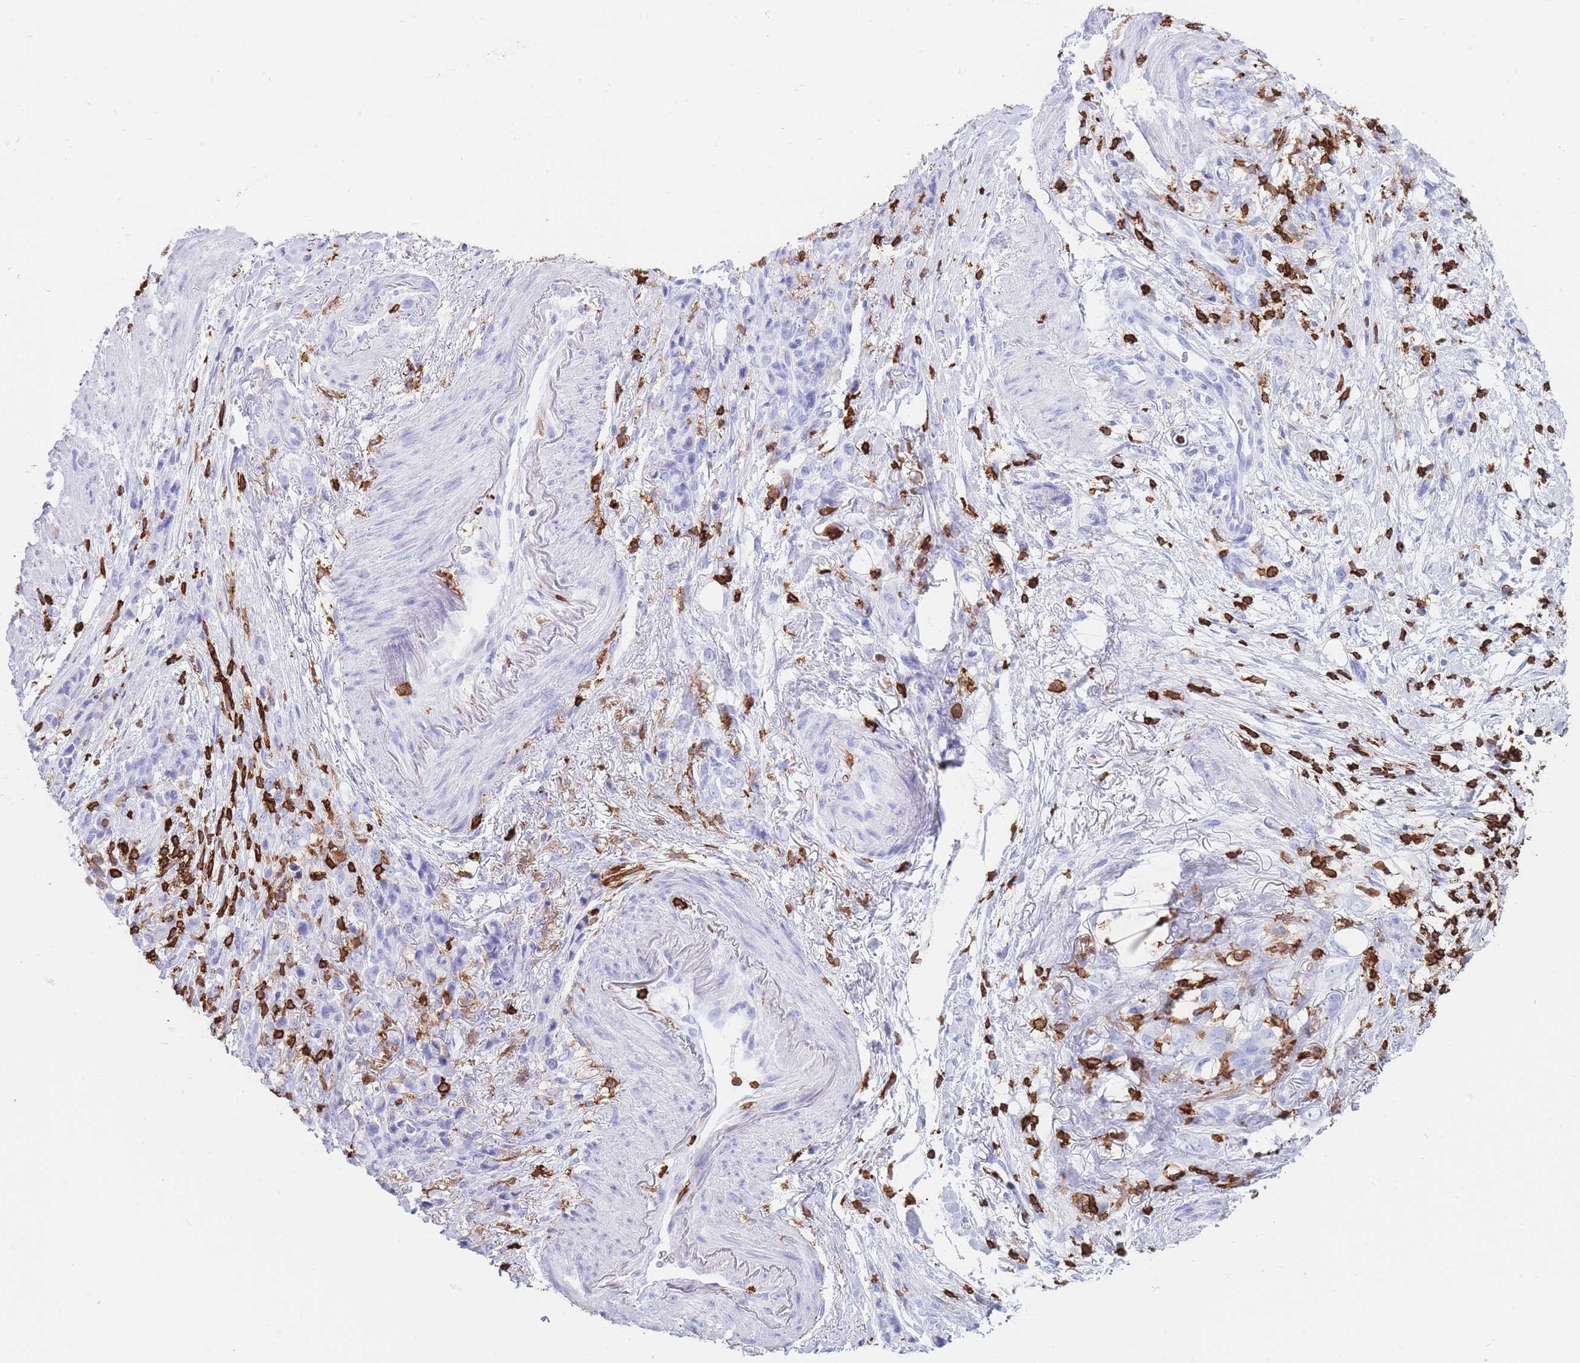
{"staining": {"intensity": "negative", "quantity": "none", "location": "none"}, "tissue": "stomach cancer", "cell_type": "Tumor cells", "image_type": "cancer", "snomed": [{"axis": "morphology", "description": "Normal tissue, NOS"}, {"axis": "morphology", "description": "Adenocarcinoma, NOS"}, {"axis": "topography", "description": "Stomach"}], "caption": "DAB immunohistochemical staining of stomach cancer (adenocarcinoma) displays no significant expression in tumor cells.", "gene": "CORO1A", "patient": {"sex": "female", "age": 79}}